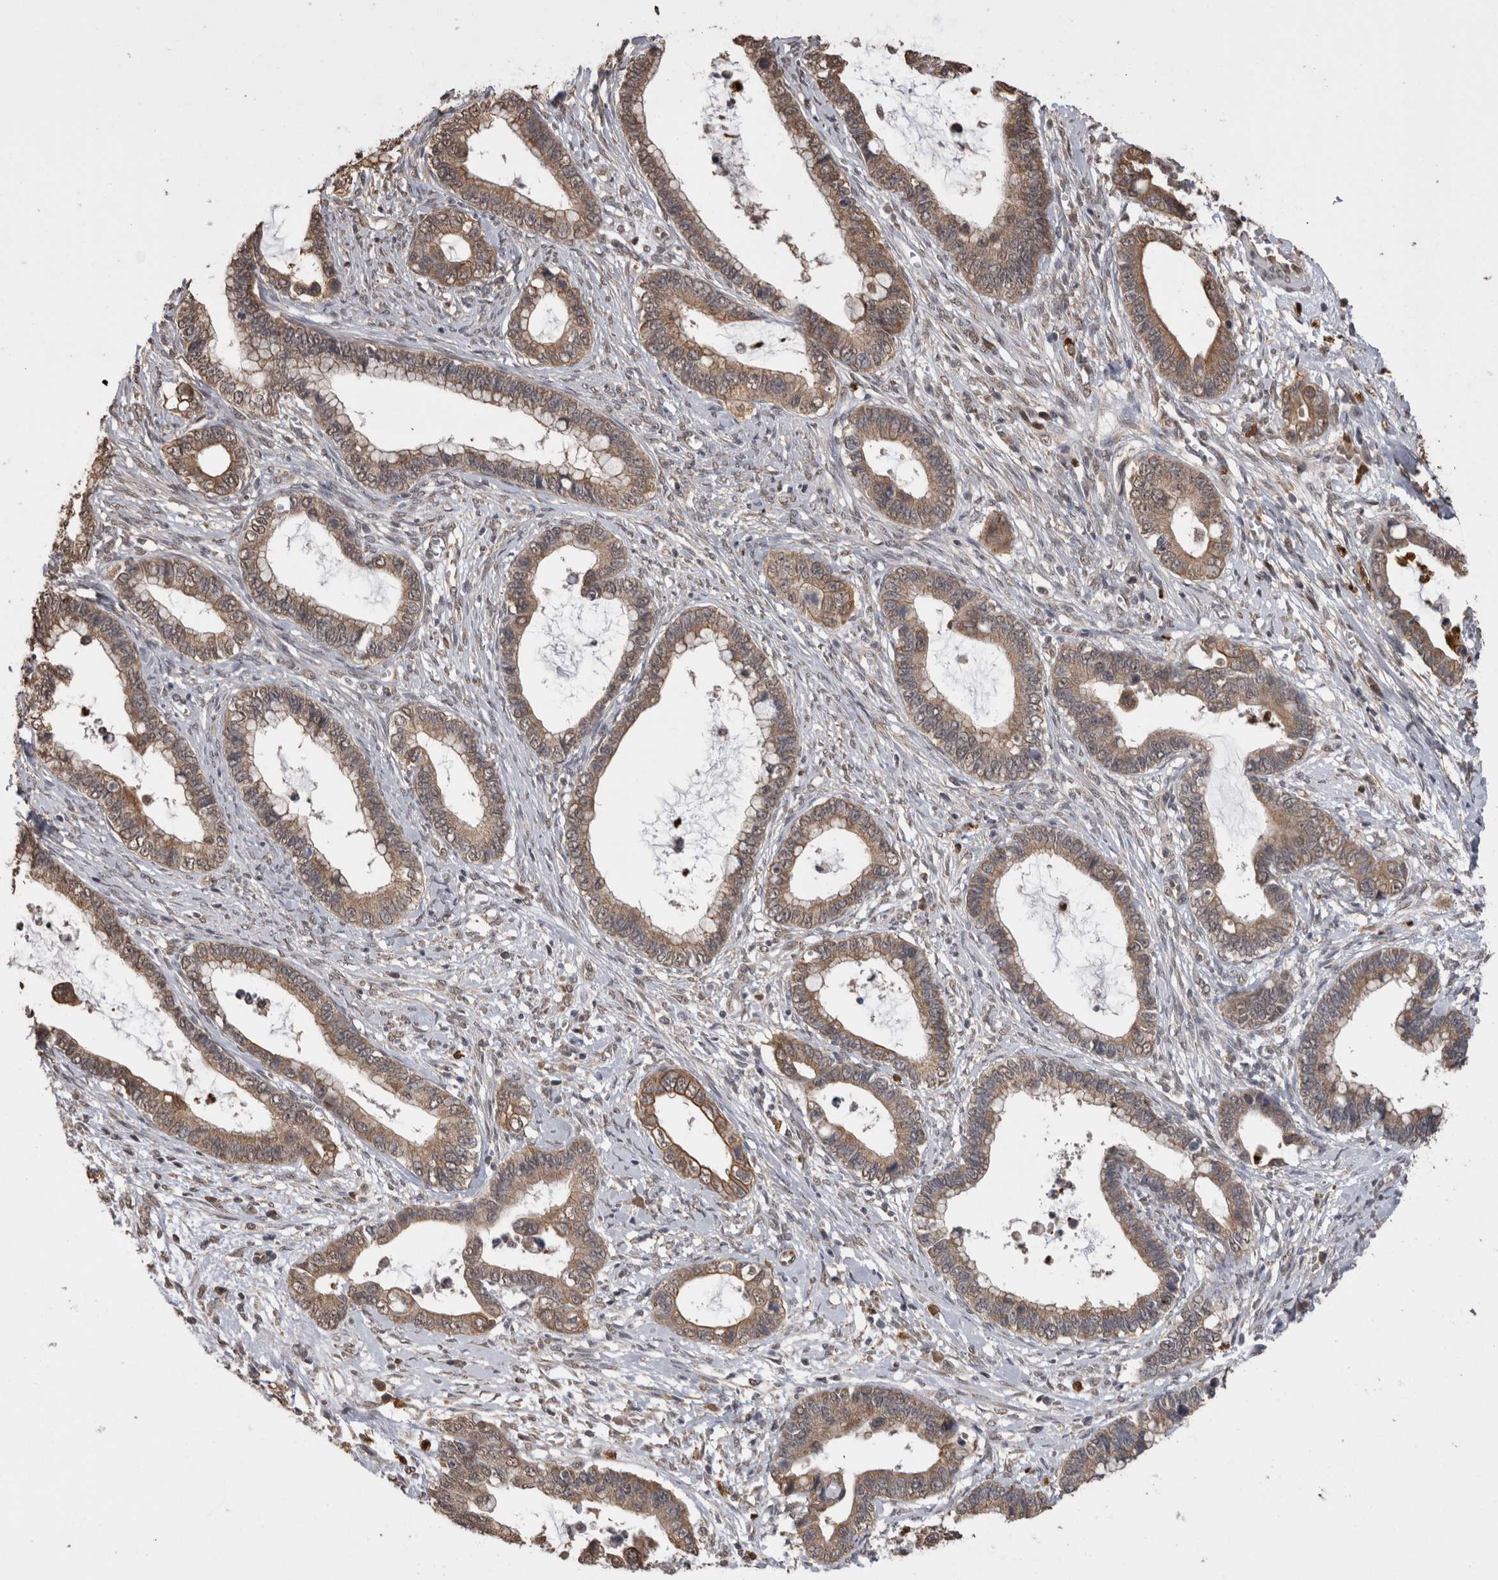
{"staining": {"intensity": "moderate", "quantity": ">75%", "location": "cytoplasmic/membranous"}, "tissue": "cervical cancer", "cell_type": "Tumor cells", "image_type": "cancer", "snomed": [{"axis": "morphology", "description": "Adenocarcinoma, NOS"}, {"axis": "topography", "description": "Cervix"}], "caption": "Cervical adenocarcinoma stained with IHC reveals moderate cytoplasmic/membranous expression in approximately >75% of tumor cells.", "gene": "PAK4", "patient": {"sex": "female", "age": 44}}